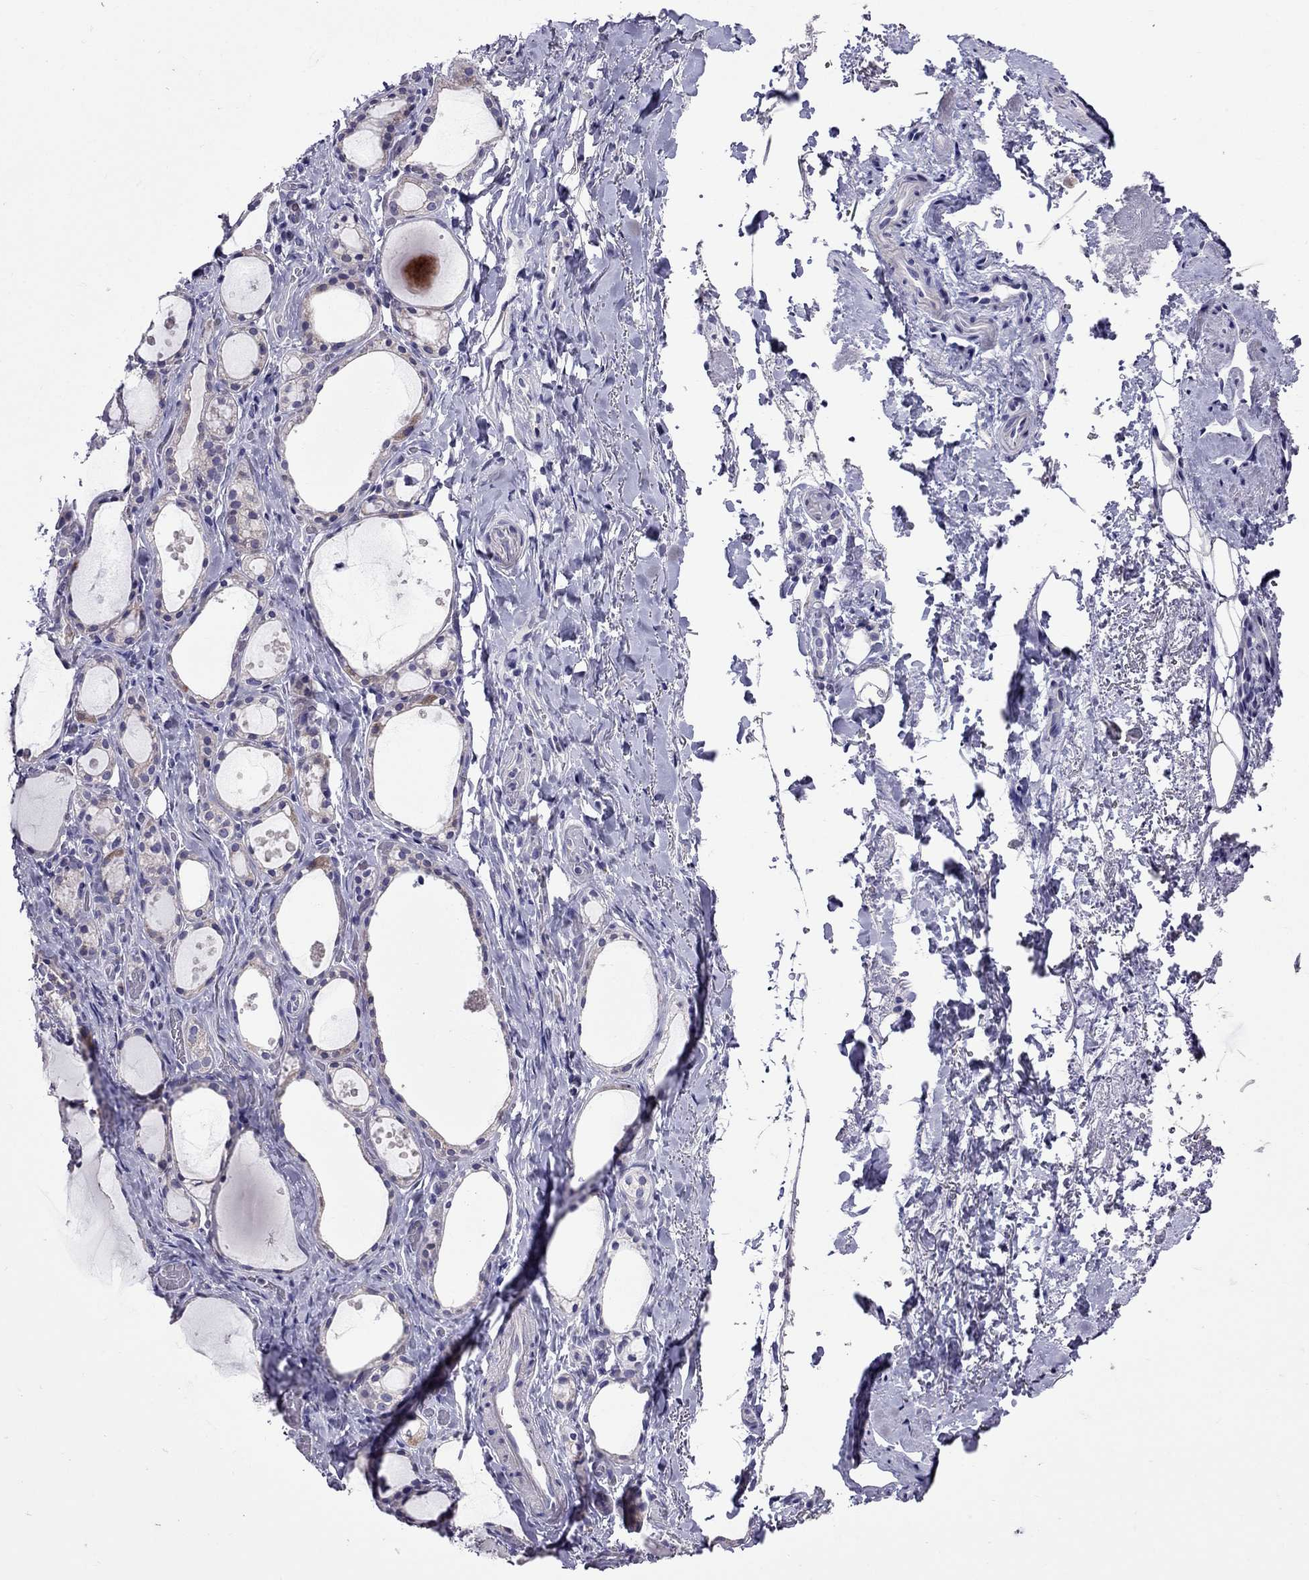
{"staining": {"intensity": "negative", "quantity": "none", "location": "none"}, "tissue": "thyroid gland", "cell_type": "Glandular cells", "image_type": "normal", "snomed": [{"axis": "morphology", "description": "Normal tissue, NOS"}, {"axis": "topography", "description": "Thyroid gland"}], "caption": "Immunohistochemistry image of benign human thyroid gland stained for a protein (brown), which shows no staining in glandular cells. (Stains: DAB immunohistochemistry (IHC) with hematoxylin counter stain, Microscopy: brightfield microscopy at high magnification).", "gene": "OXCT2", "patient": {"sex": "male", "age": 68}}